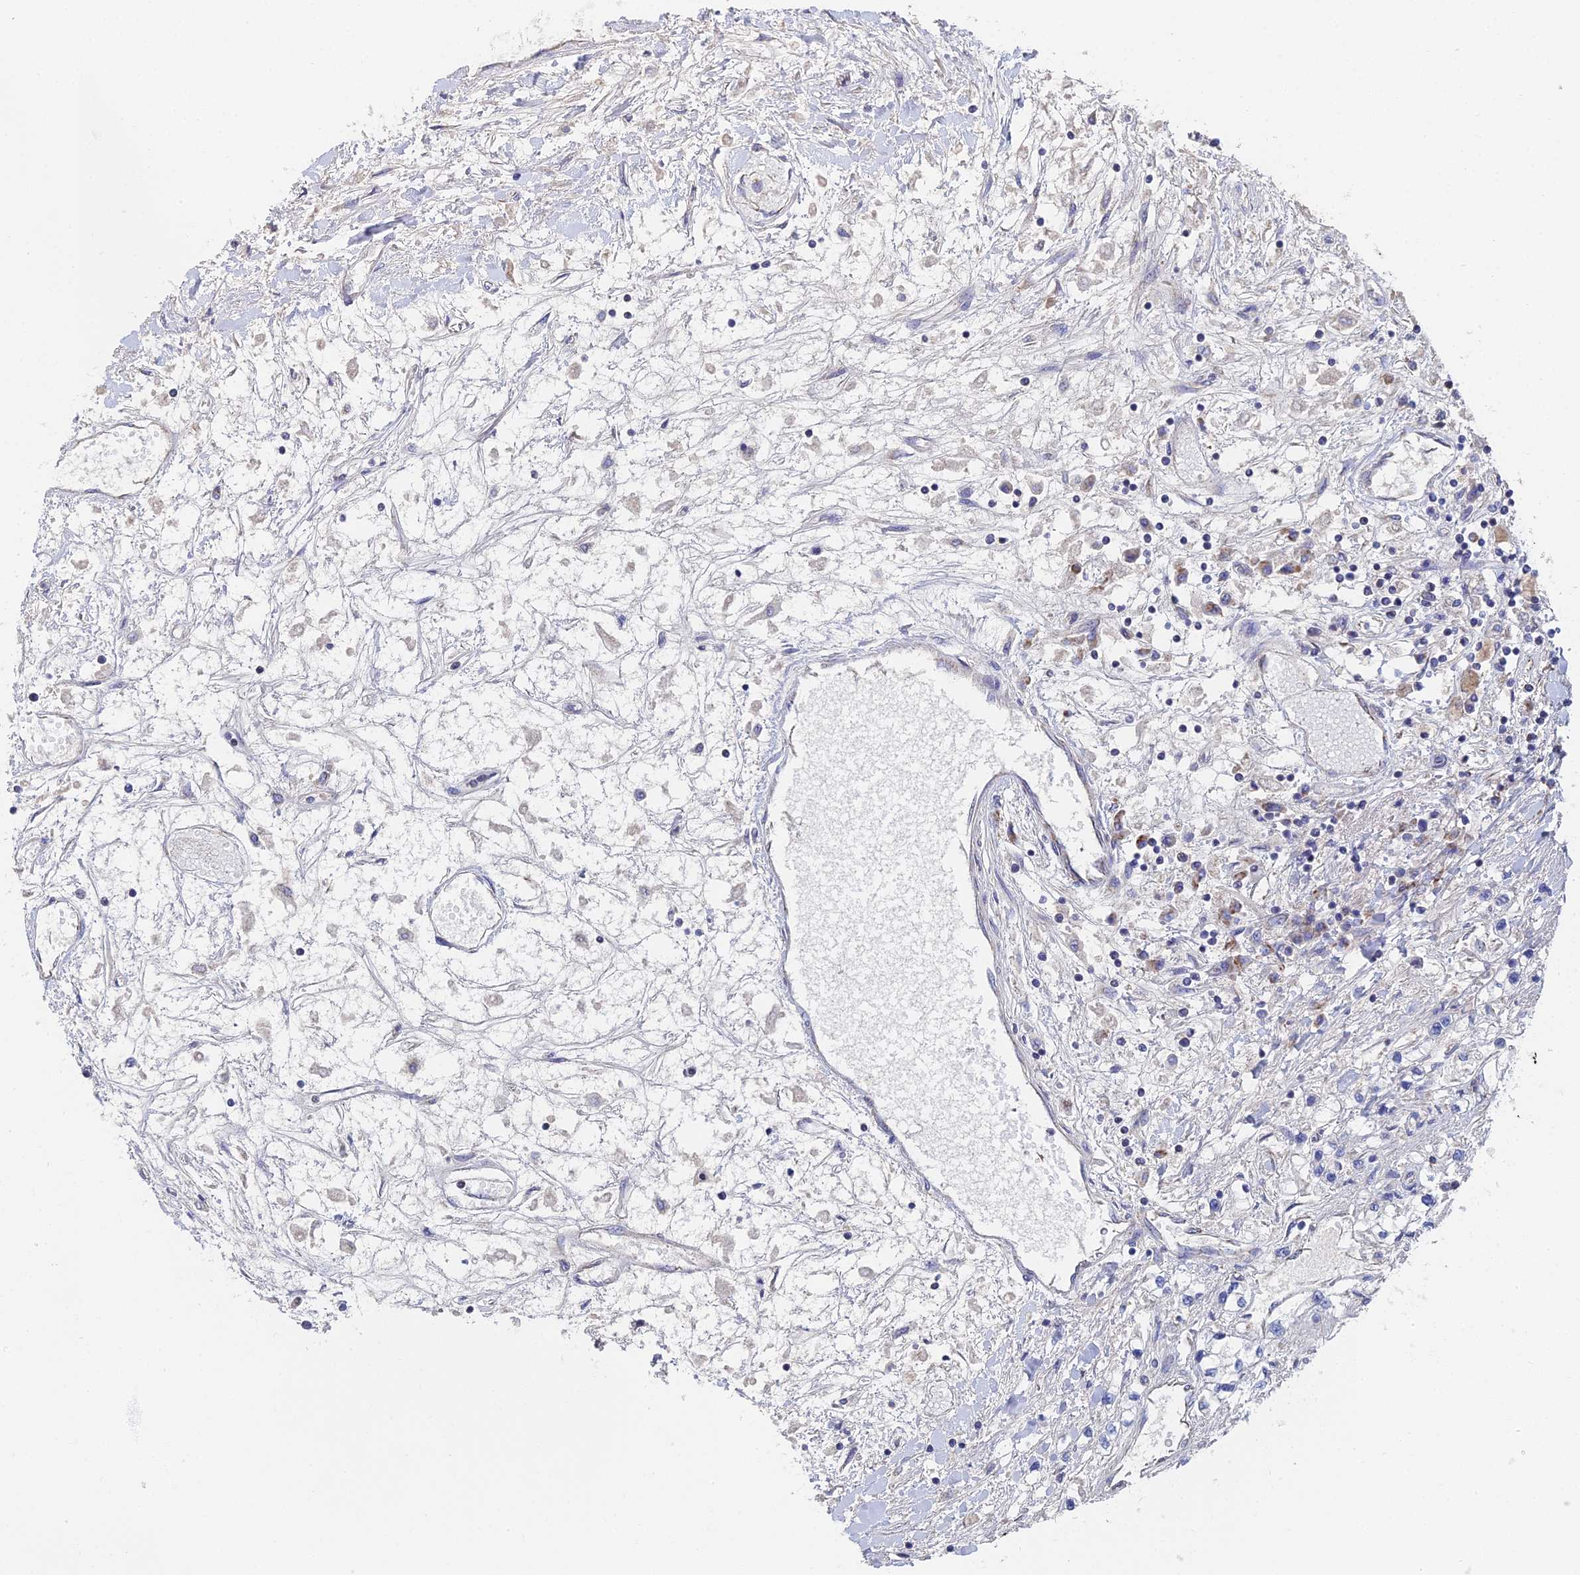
{"staining": {"intensity": "weak", "quantity": "<25%", "location": "cytoplasmic/membranous"}, "tissue": "renal cancer", "cell_type": "Tumor cells", "image_type": "cancer", "snomed": [{"axis": "morphology", "description": "Adenocarcinoma, NOS"}, {"axis": "topography", "description": "Kidney"}], "caption": "DAB (3,3'-diaminobenzidine) immunohistochemical staining of human renal cancer (adenocarcinoma) displays no significant positivity in tumor cells.", "gene": "ECSIT", "patient": {"sex": "male", "age": 80}}